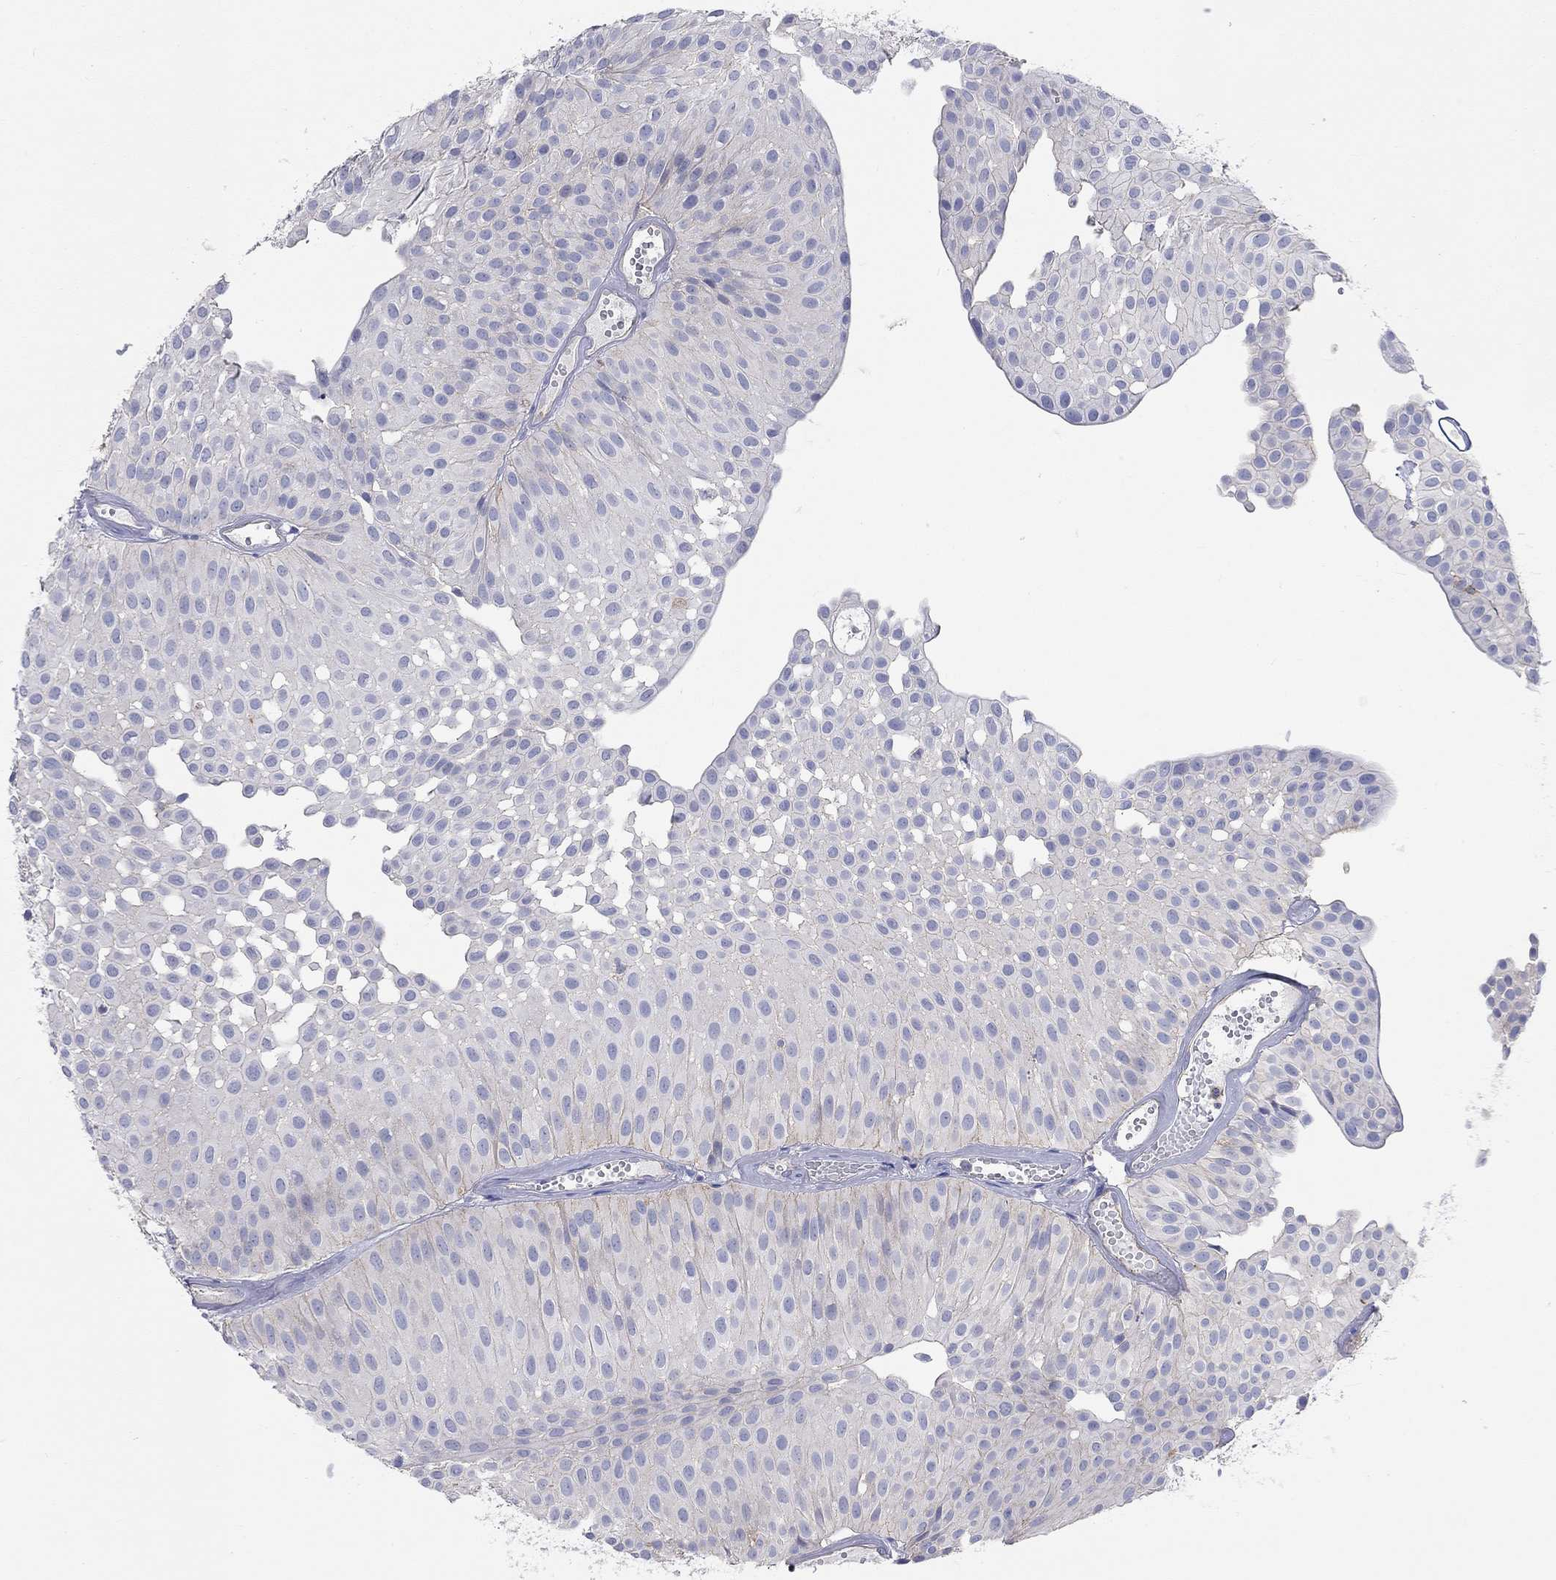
{"staining": {"intensity": "negative", "quantity": "none", "location": "none"}, "tissue": "urothelial cancer", "cell_type": "Tumor cells", "image_type": "cancer", "snomed": [{"axis": "morphology", "description": "Urothelial carcinoma, Low grade"}, {"axis": "topography", "description": "Urinary bladder"}], "caption": "IHC photomicrograph of urothelial cancer stained for a protein (brown), which displays no expression in tumor cells.", "gene": "PCDHGA10", "patient": {"sex": "male", "age": 64}}